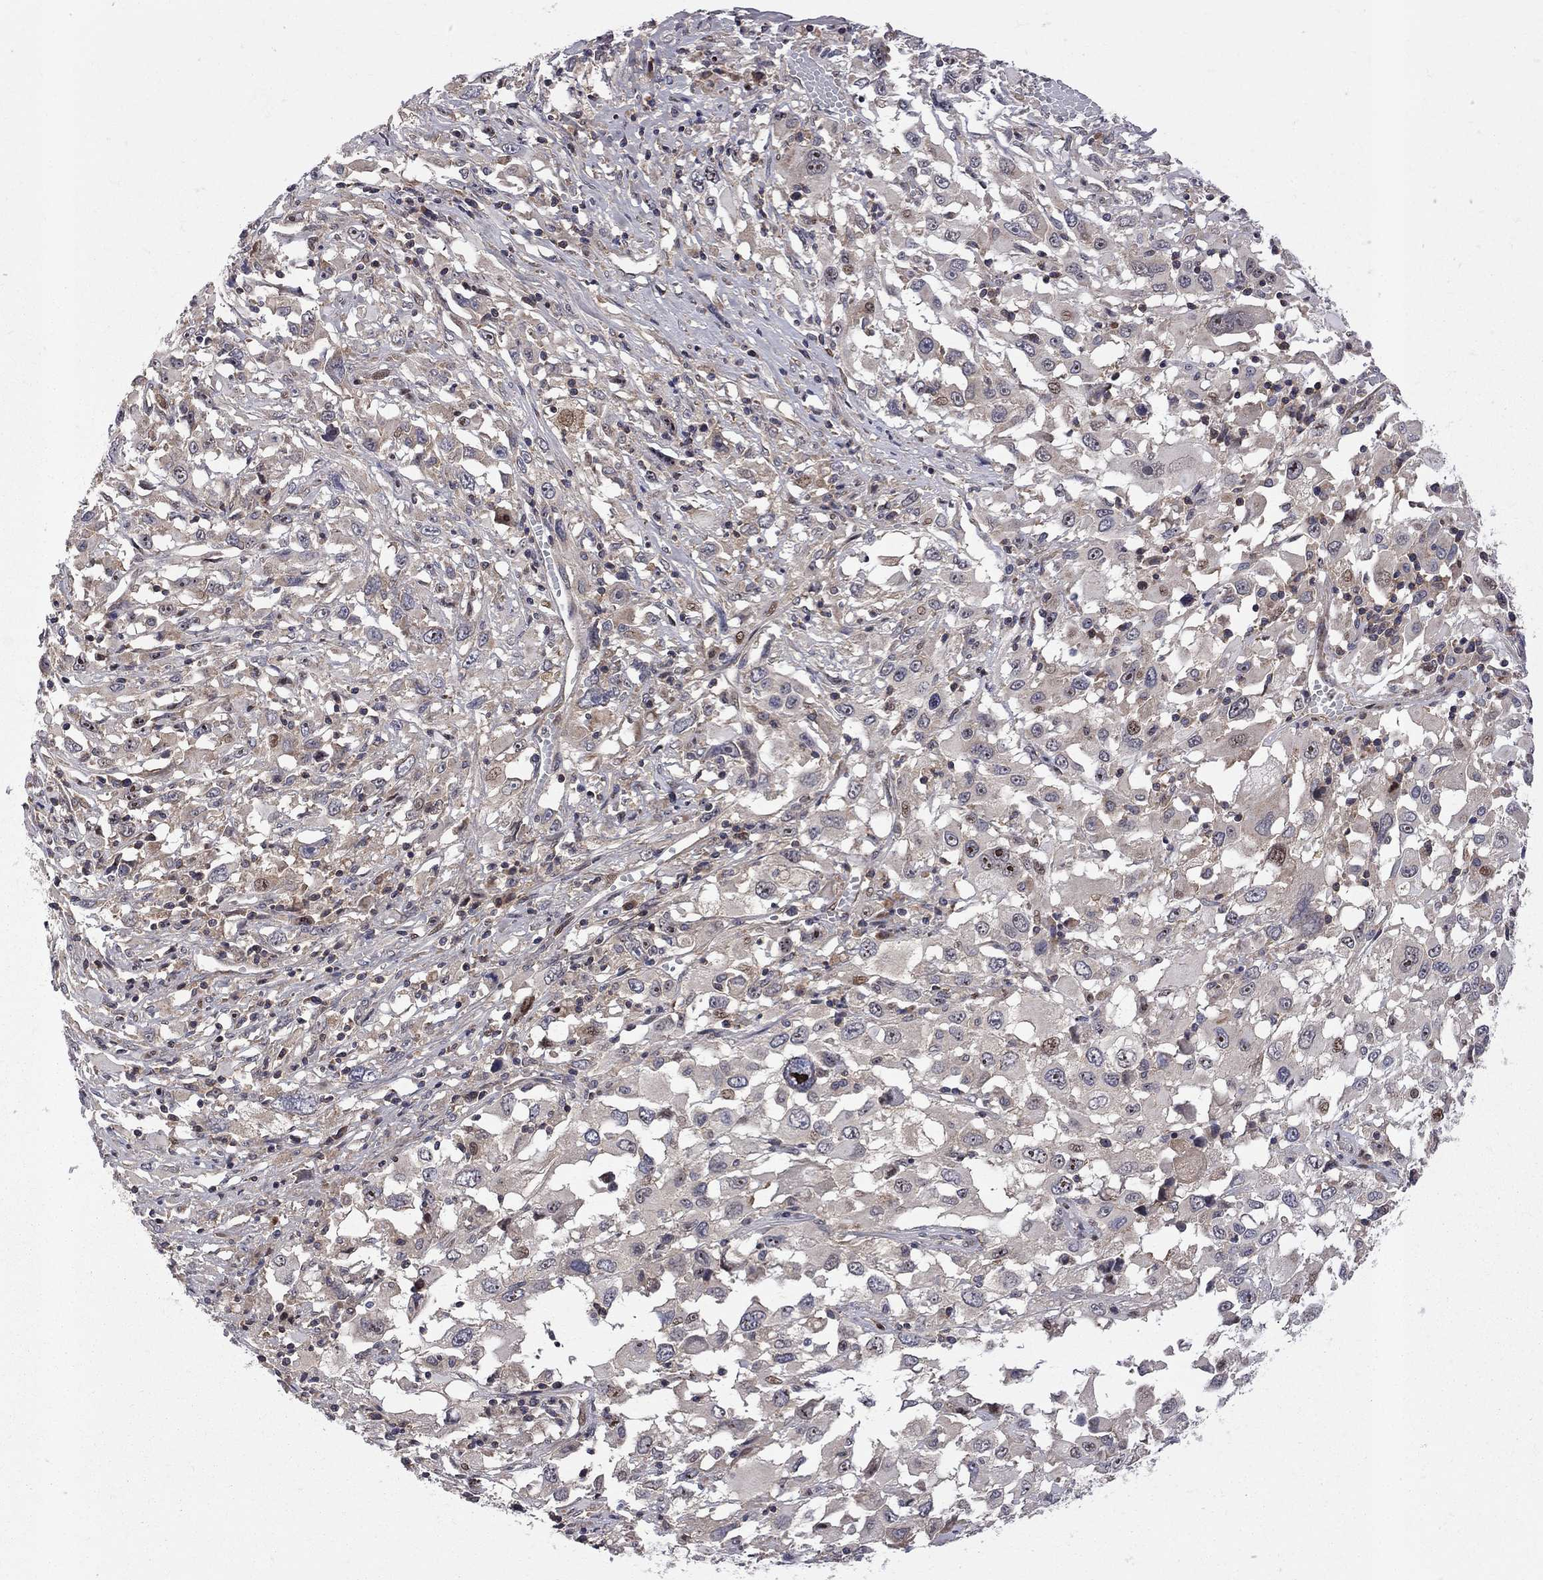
{"staining": {"intensity": "strong", "quantity": "<25%", "location": "nuclear"}, "tissue": "melanoma", "cell_type": "Tumor cells", "image_type": "cancer", "snomed": [{"axis": "morphology", "description": "Malignant melanoma, Metastatic site"}, {"axis": "topography", "description": "Soft tissue"}], "caption": "Strong nuclear staining is present in about <25% of tumor cells in melanoma.", "gene": "CNOT11", "patient": {"sex": "male", "age": 50}}